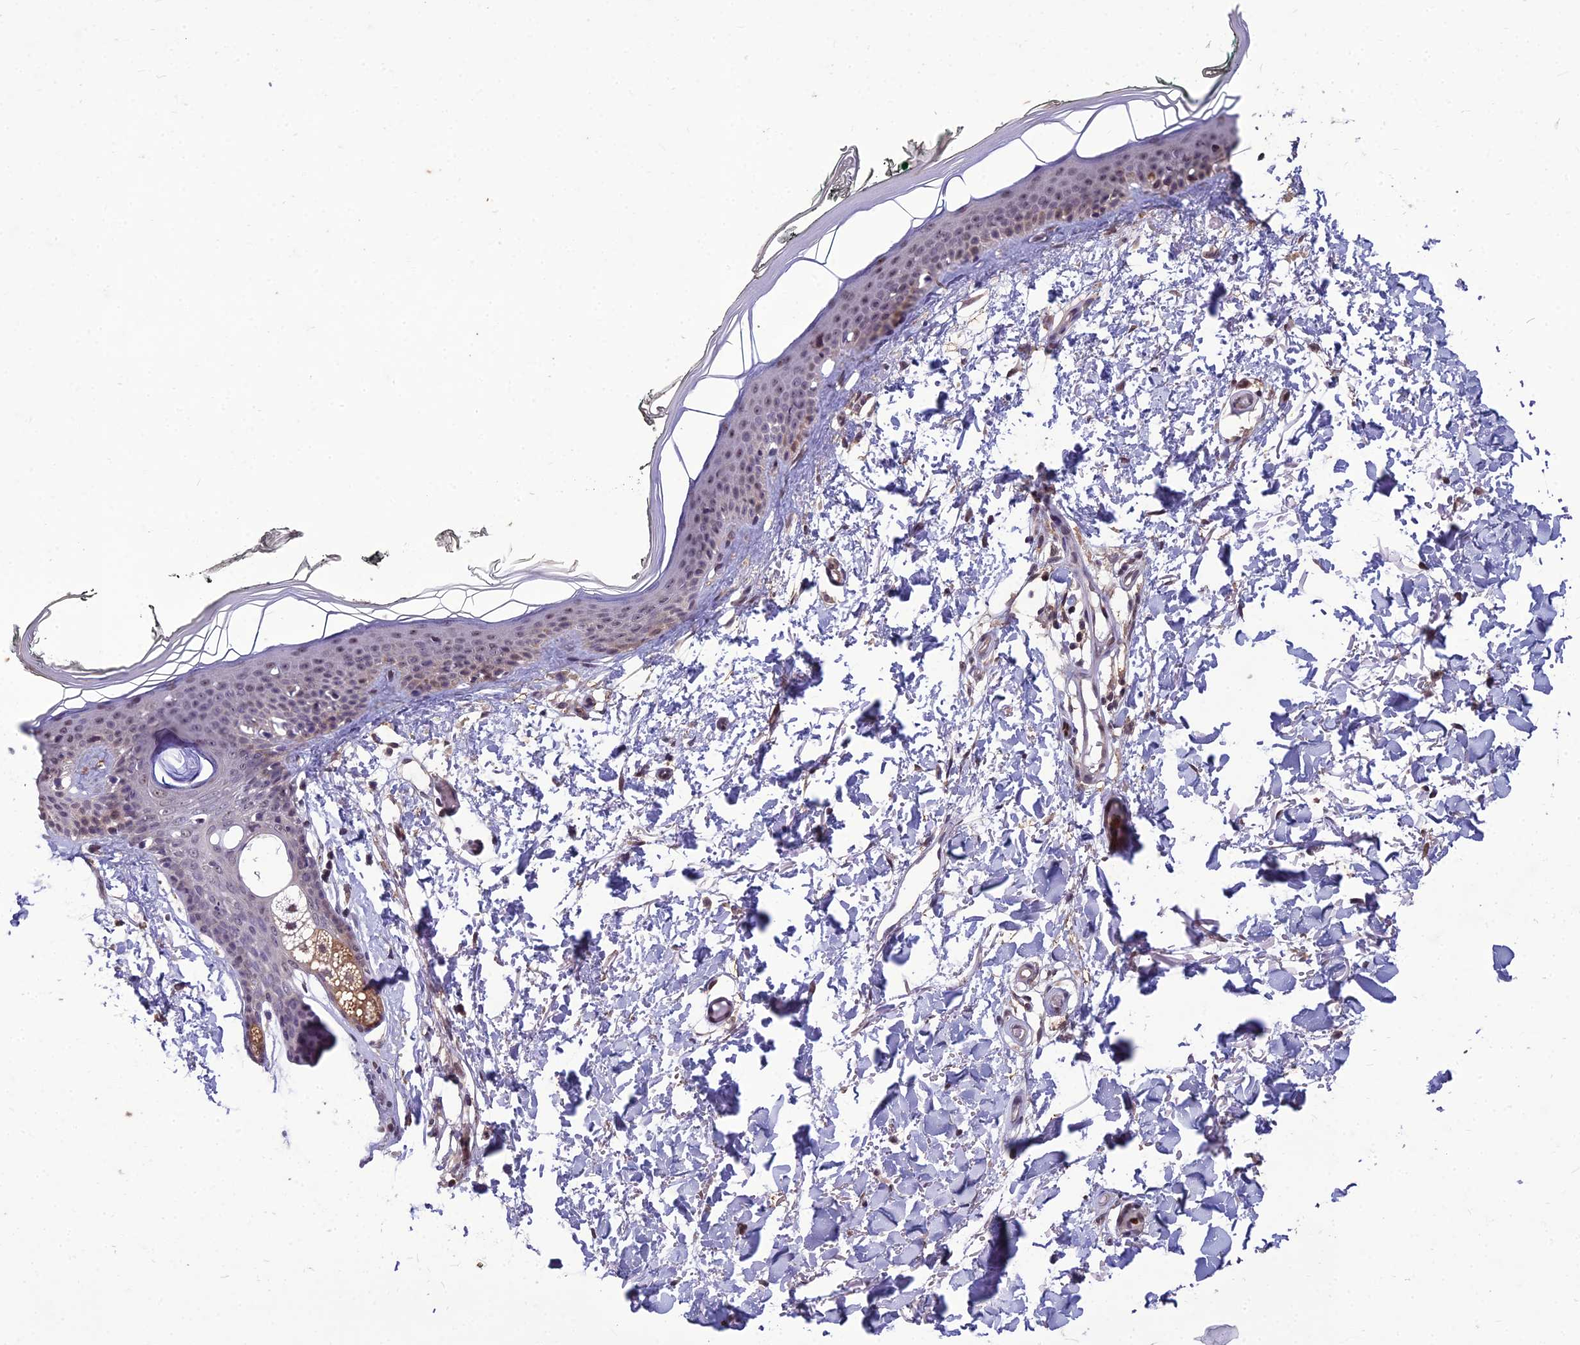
{"staining": {"intensity": "weak", "quantity": ">75%", "location": "nuclear"}, "tissue": "skin", "cell_type": "Fibroblasts", "image_type": "normal", "snomed": [{"axis": "morphology", "description": "Normal tissue, NOS"}, {"axis": "topography", "description": "Skin"}], "caption": "Fibroblasts show low levels of weak nuclear expression in approximately >75% of cells in benign skin.", "gene": "GRWD1", "patient": {"sex": "male", "age": 62}}